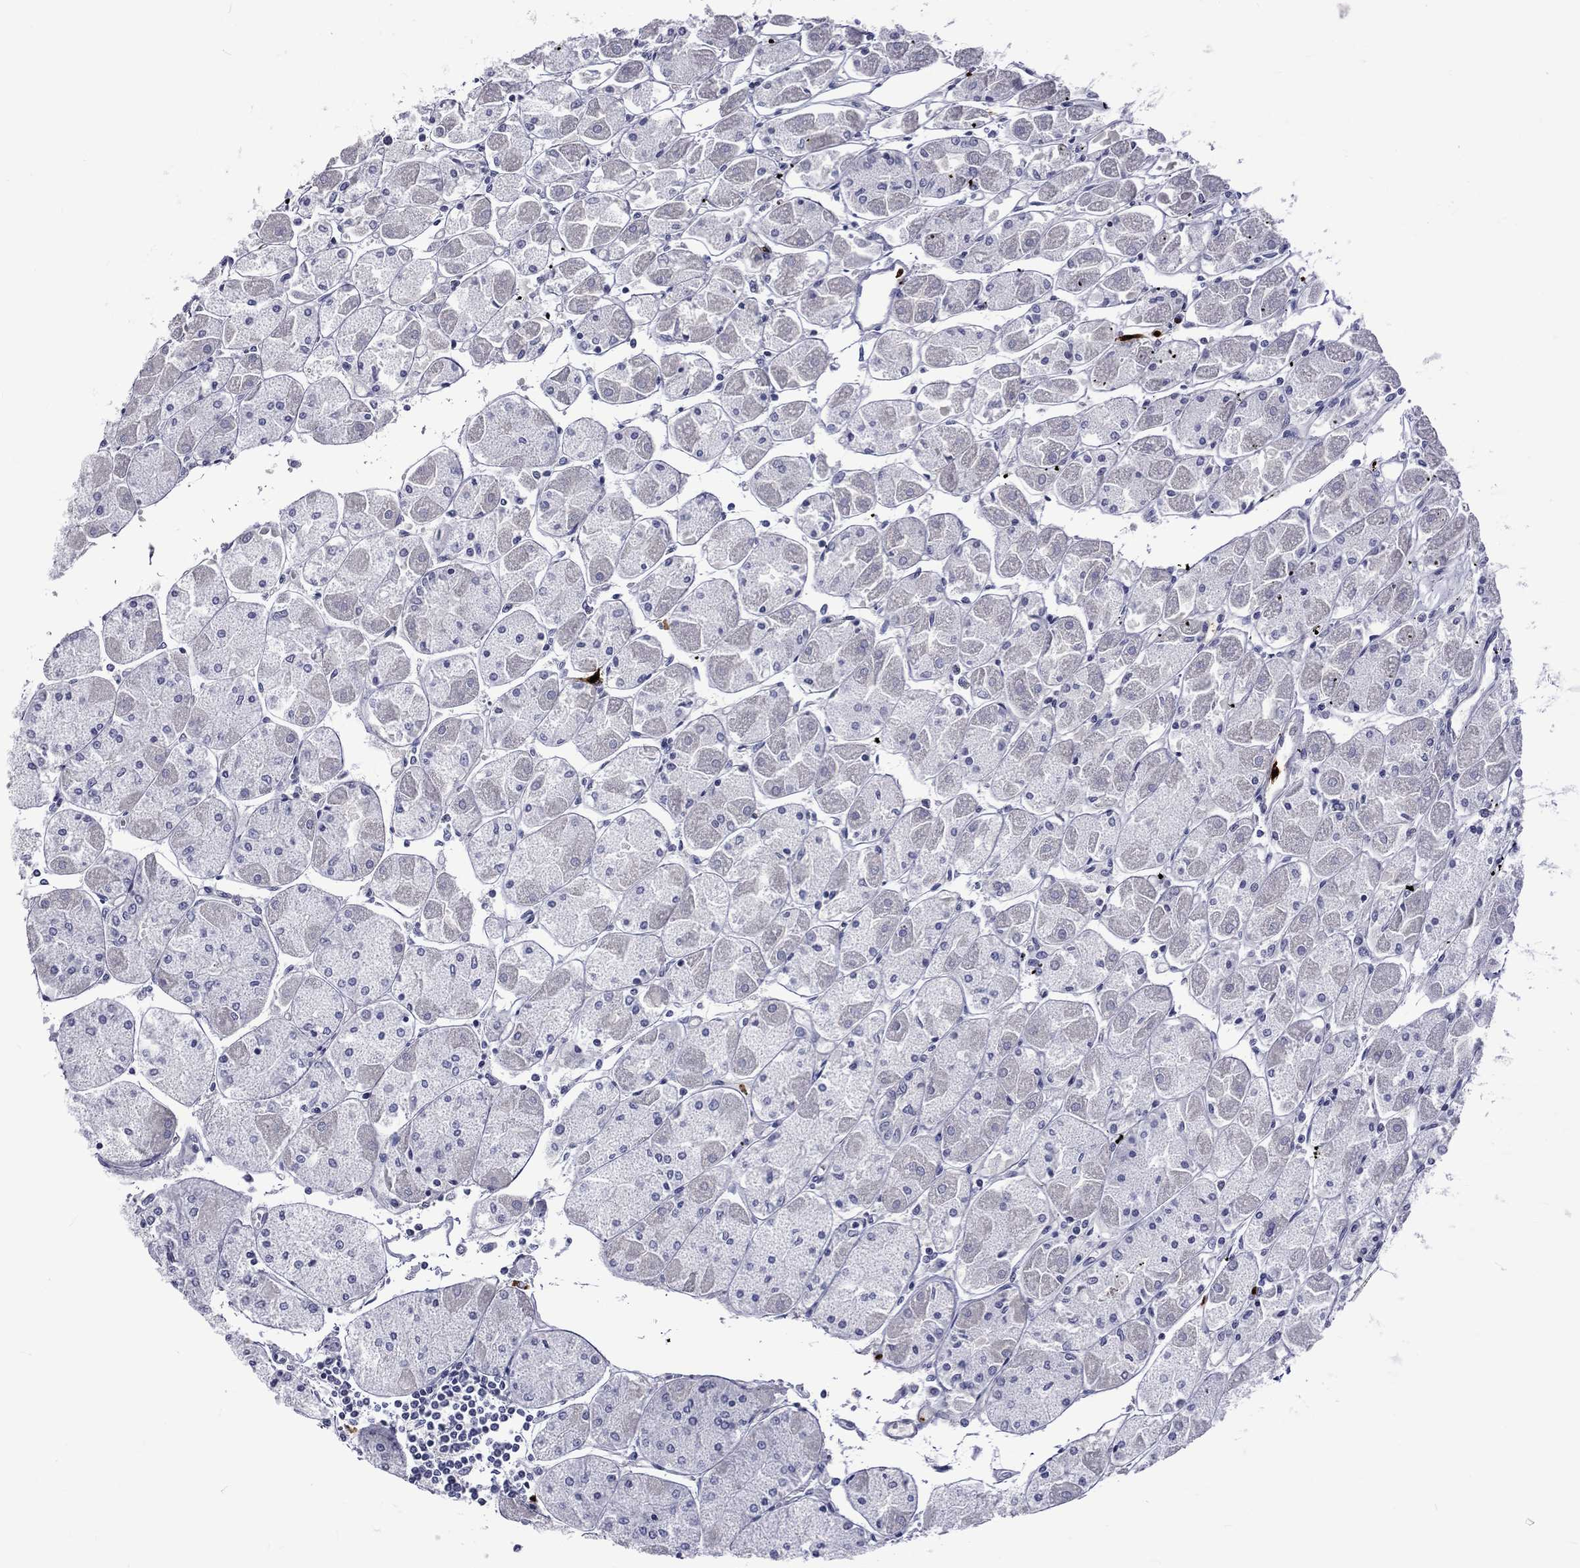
{"staining": {"intensity": "negative", "quantity": "none", "location": "none"}, "tissue": "stomach", "cell_type": "Glandular cells", "image_type": "normal", "snomed": [{"axis": "morphology", "description": "Normal tissue, NOS"}, {"axis": "topography", "description": "Stomach"}], "caption": "Immunohistochemical staining of benign stomach exhibits no significant positivity in glandular cells. (Stains: DAB immunohistochemistry (IHC) with hematoxylin counter stain, Microscopy: brightfield microscopy at high magnification).", "gene": "ELANE", "patient": {"sex": "male", "age": 70}}